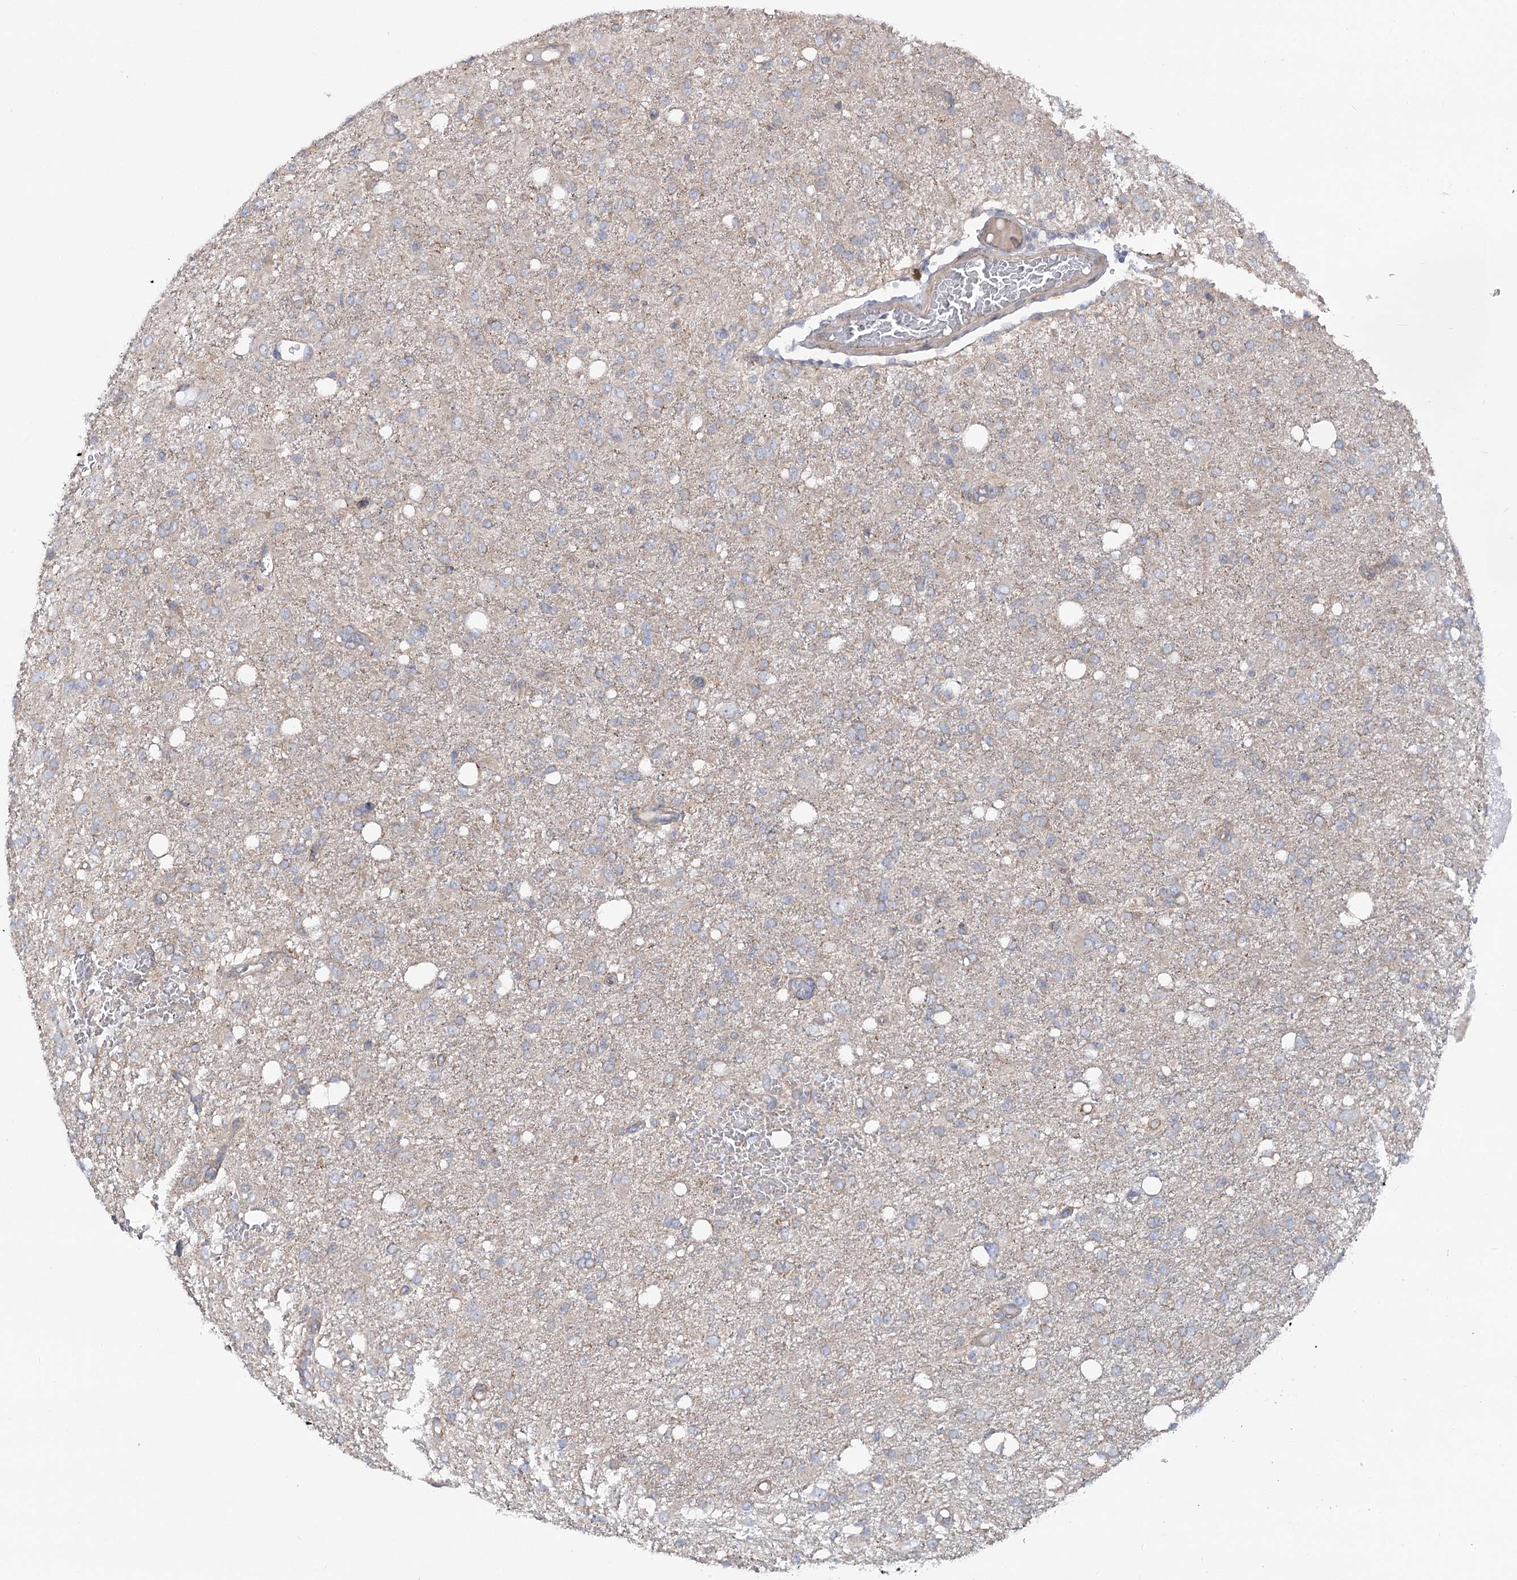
{"staining": {"intensity": "negative", "quantity": "none", "location": "none"}, "tissue": "glioma", "cell_type": "Tumor cells", "image_type": "cancer", "snomed": [{"axis": "morphology", "description": "Glioma, malignant, High grade"}, {"axis": "topography", "description": "Brain"}], "caption": "Immunohistochemistry of high-grade glioma (malignant) reveals no positivity in tumor cells. (Brightfield microscopy of DAB immunohistochemistry at high magnification).", "gene": "SCN11A", "patient": {"sex": "female", "age": 59}}